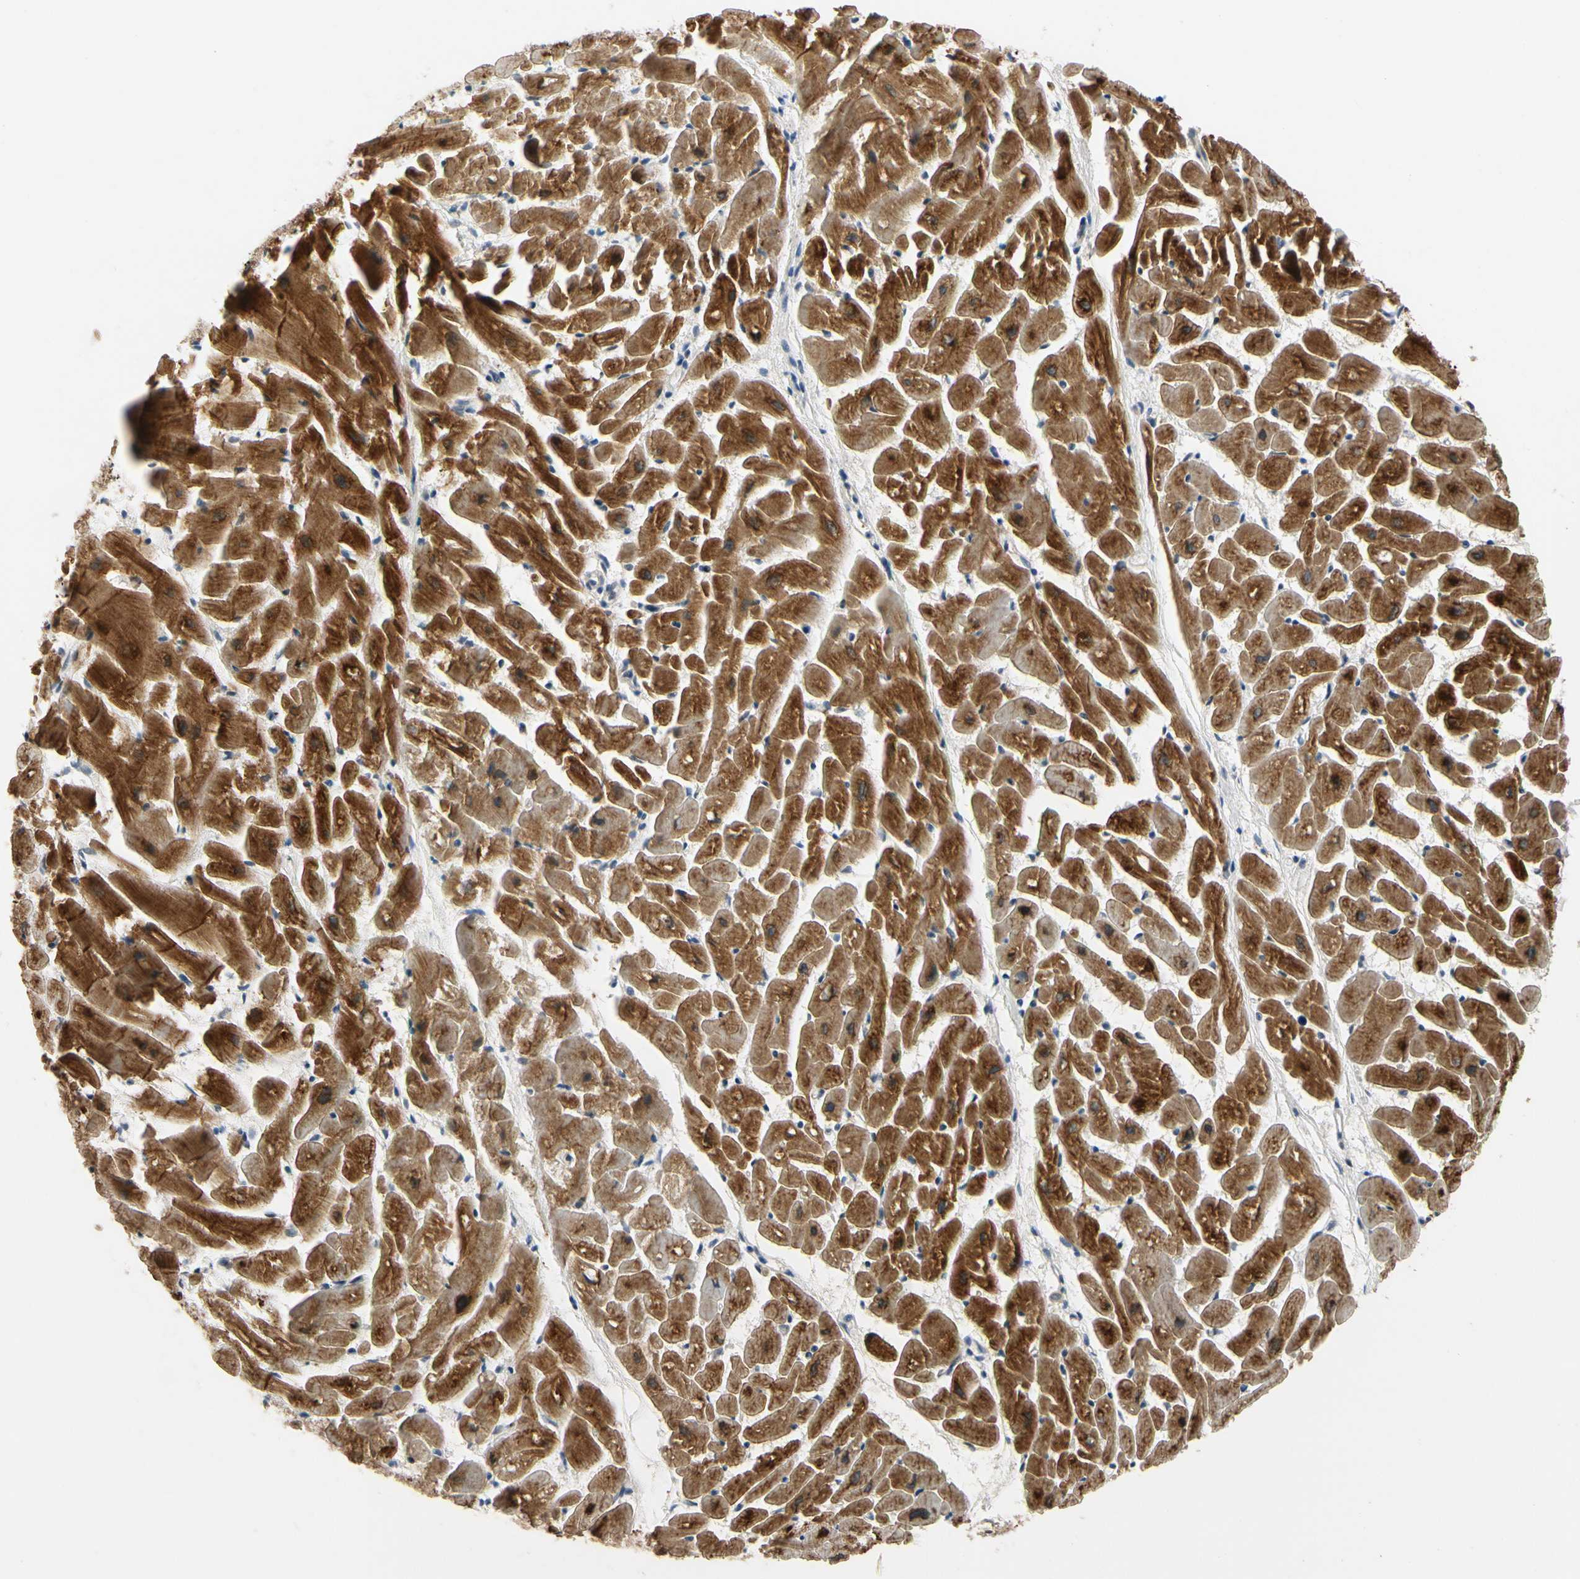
{"staining": {"intensity": "strong", "quantity": ">75%", "location": "cytoplasmic/membranous"}, "tissue": "heart muscle", "cell_type": "Cardiomyocytes", "image_type": "normal", "snomed": [{"axis": "morphology", "description": "Normal tissue, NOS"}, {"axis": "topography", "description": "Heart"}], "caption": "Unremarkable heart muscle was stained to show a protein in brown. There is high levels of strong cytoplasmic/membranous expression in about >75% of cardiomyocytes.", "gene": "SLC27A6", "patient": {"sex": "female", "age": 19}}